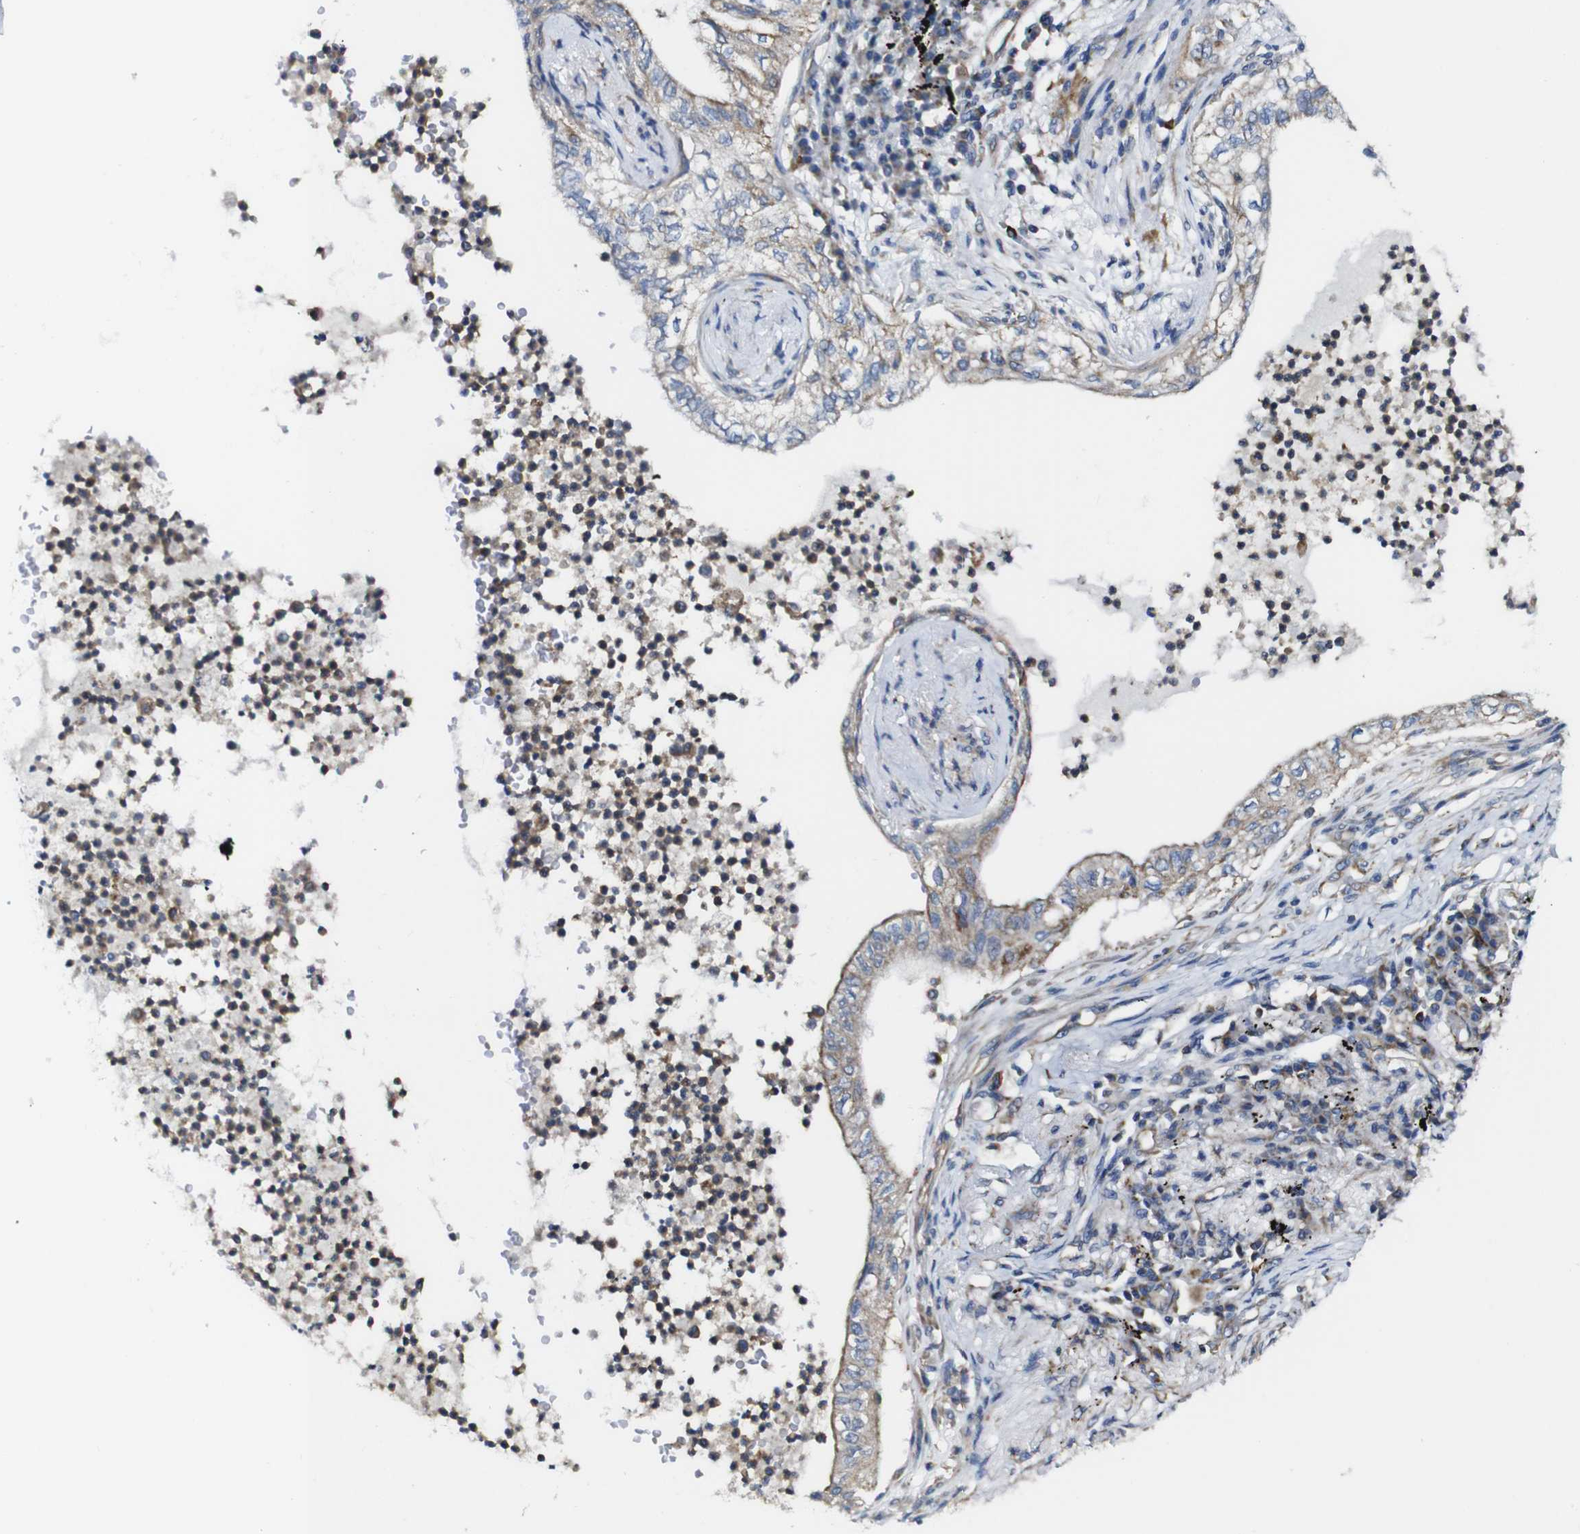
{"staining": {"intensity": "moderate", "quantity": "25%-75%", "location": "cytoplasmic/membranous"}, "tissue": "lung cancer", "cell_type": "Tumor cells", "image_type": "cancer", "snomed": [{"axis": "morphology", "description": "Normal tissue, NOS"}, {"axis": "morphology", "description": "Adenocarcinoma, NOS"}, {"axis": "topography", "description": "Bronchus"}, {"axis": "topography", "description": "Lung"}], "caption": "This is an image of immunohistochemistry (IHC) staining of adenocarcinoma (lung), which shows moderate staining in the cytoplasmic/membranous of tumor cells.", "gene": "PDCD1LG2", "patient": {"sex": "female", "age": 70}}